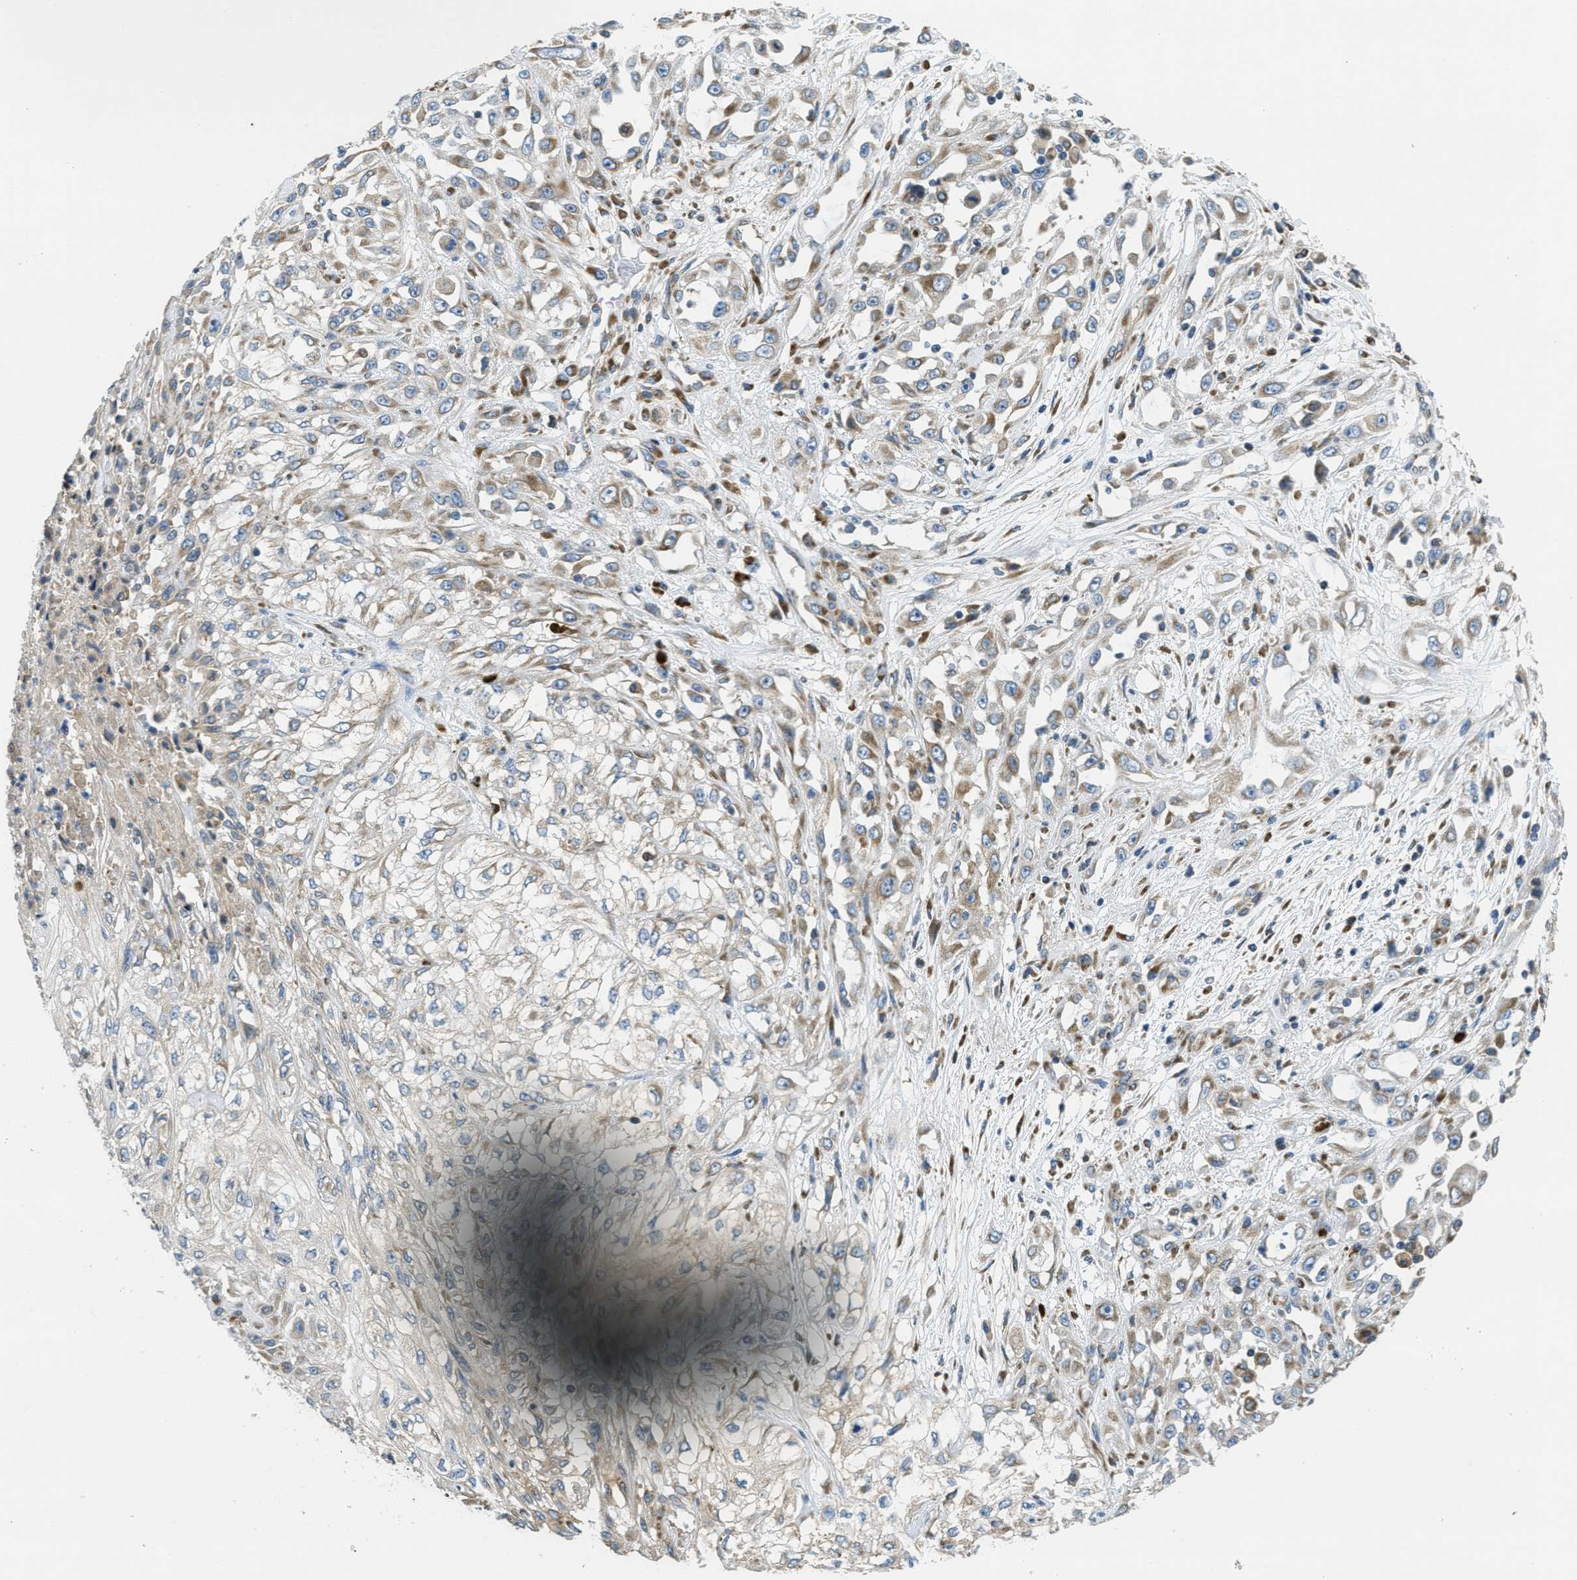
{"staining": {"intensity": "negative", "quantity": "none", "location": "none"}, "tissue": "skin cancer", "cell_type": "Tumor cells", "image_type": "cancer", "snomed": [{"axis": "morphology", "description": "Squamous cell carcinoma, NOS"}, {"axis": "morphology", "description": "Squamous cell carcinoma, metastatic, NOS"}, {"axis": "topography", "description": "Skin"}, {"axis": "topography", "description": "Lymph node"}], "caption": "An immunohistochemistry image of skin cancer (squamous cell carcinoma) is shown. There is no staining in tumor cells of skin cancer (squamous cell carcinoma).", "gene": "SSR1", "patient": {"sex": "male", "age": 75}}